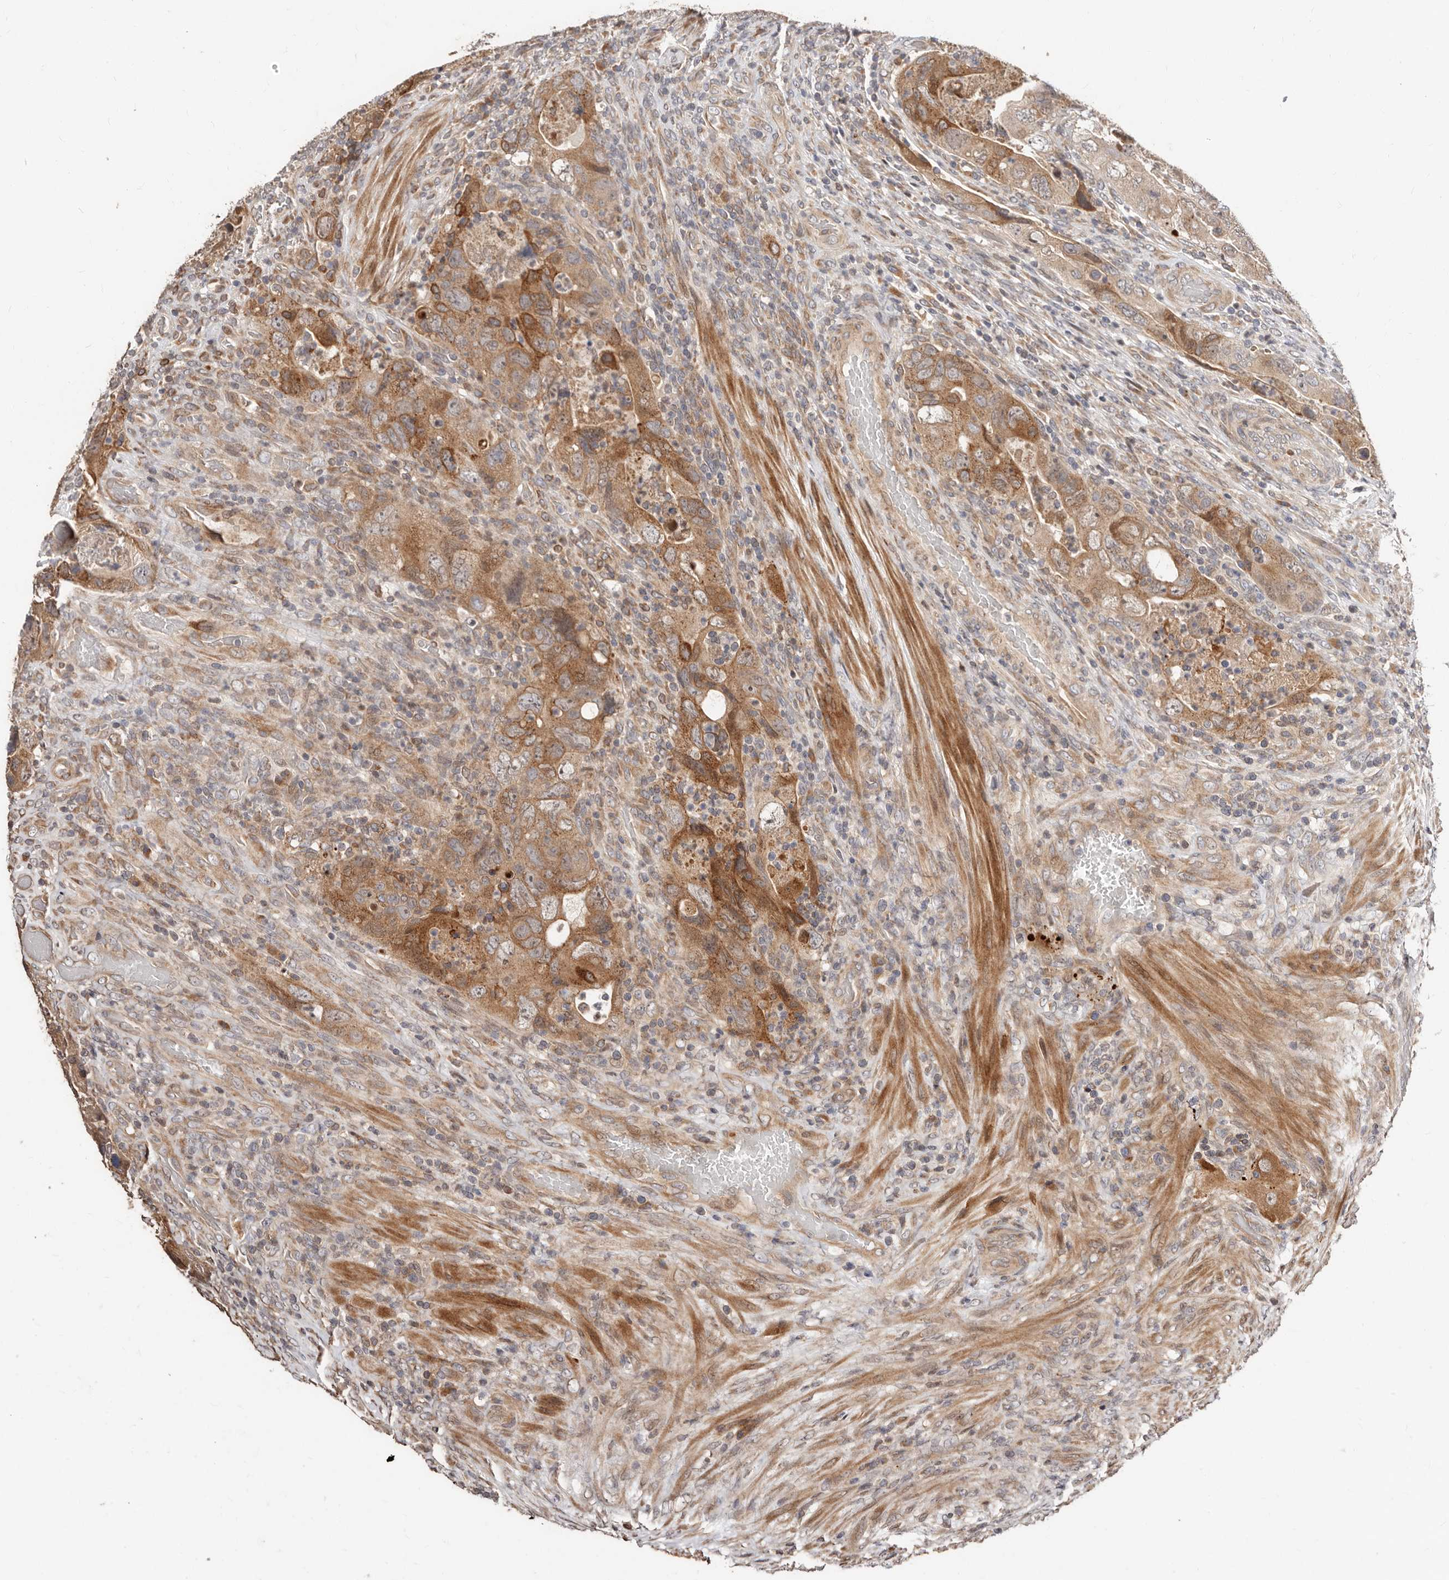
{"staining": {"intensity": "moderate", "quantity": "25%-75%", "location": "cytoplasmic/membranous"}, "tissue": "colorectal cancer", "cell_type": "Tumor cells", "image_type": "cancer", "snomed": [{"axis": "morphology", "description": "Adenocarcinoma, NOS"}, {"axis": "topography", "description": "Rectum"}], "caption": "Protein expression by immunohistochemistry (IHC) exhibits moderate cytoplasmic/membranous staining in approximately 25%-75% of tumor cells in colorectal cancer (adenocarcinoma). (IHC, brightfield microscopy, high magnification).", "gene": "APOL6", "patient": {"sex": "male", "age": 63}}